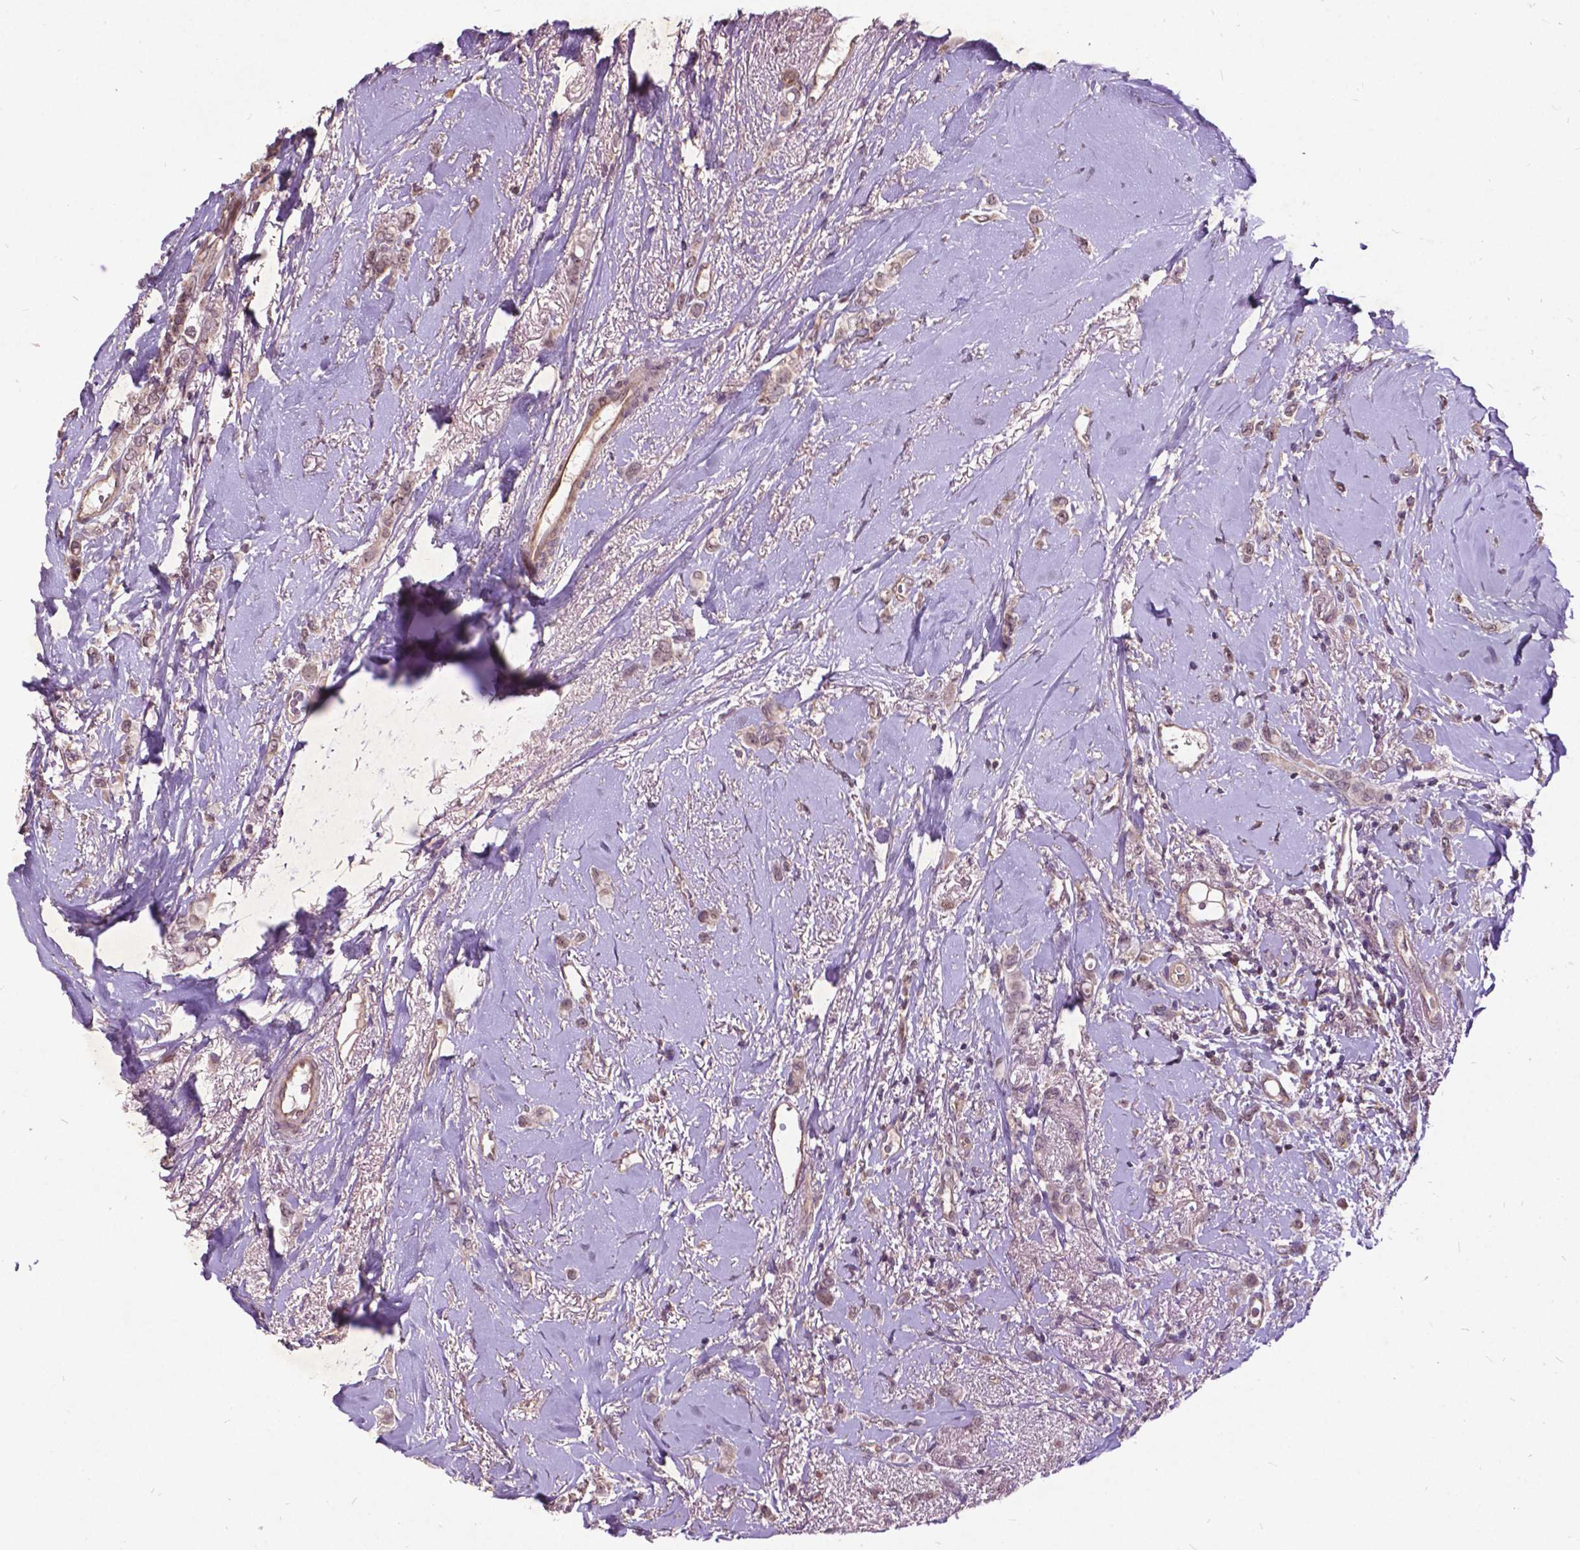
{"staining": {"intensity": "negative", "quantity": "none", "location": "none"}, "tissue": "breast cancer", "cell_type": "Tumor cells", "image_type": "cancer", "snomed": [{"axis": "morphology", "description": "Lobular carcinoma"}, {"axis": "topography", "description": "Breast"}], "caption": "DAB (3,3'-diaminobenzidine) immunohistochemical staining of human breast lobular carcinoma exhibits no significant staining in tumor cells.", "gene": "AP1S3", "patient": {"sex": "female", "age": 66}}